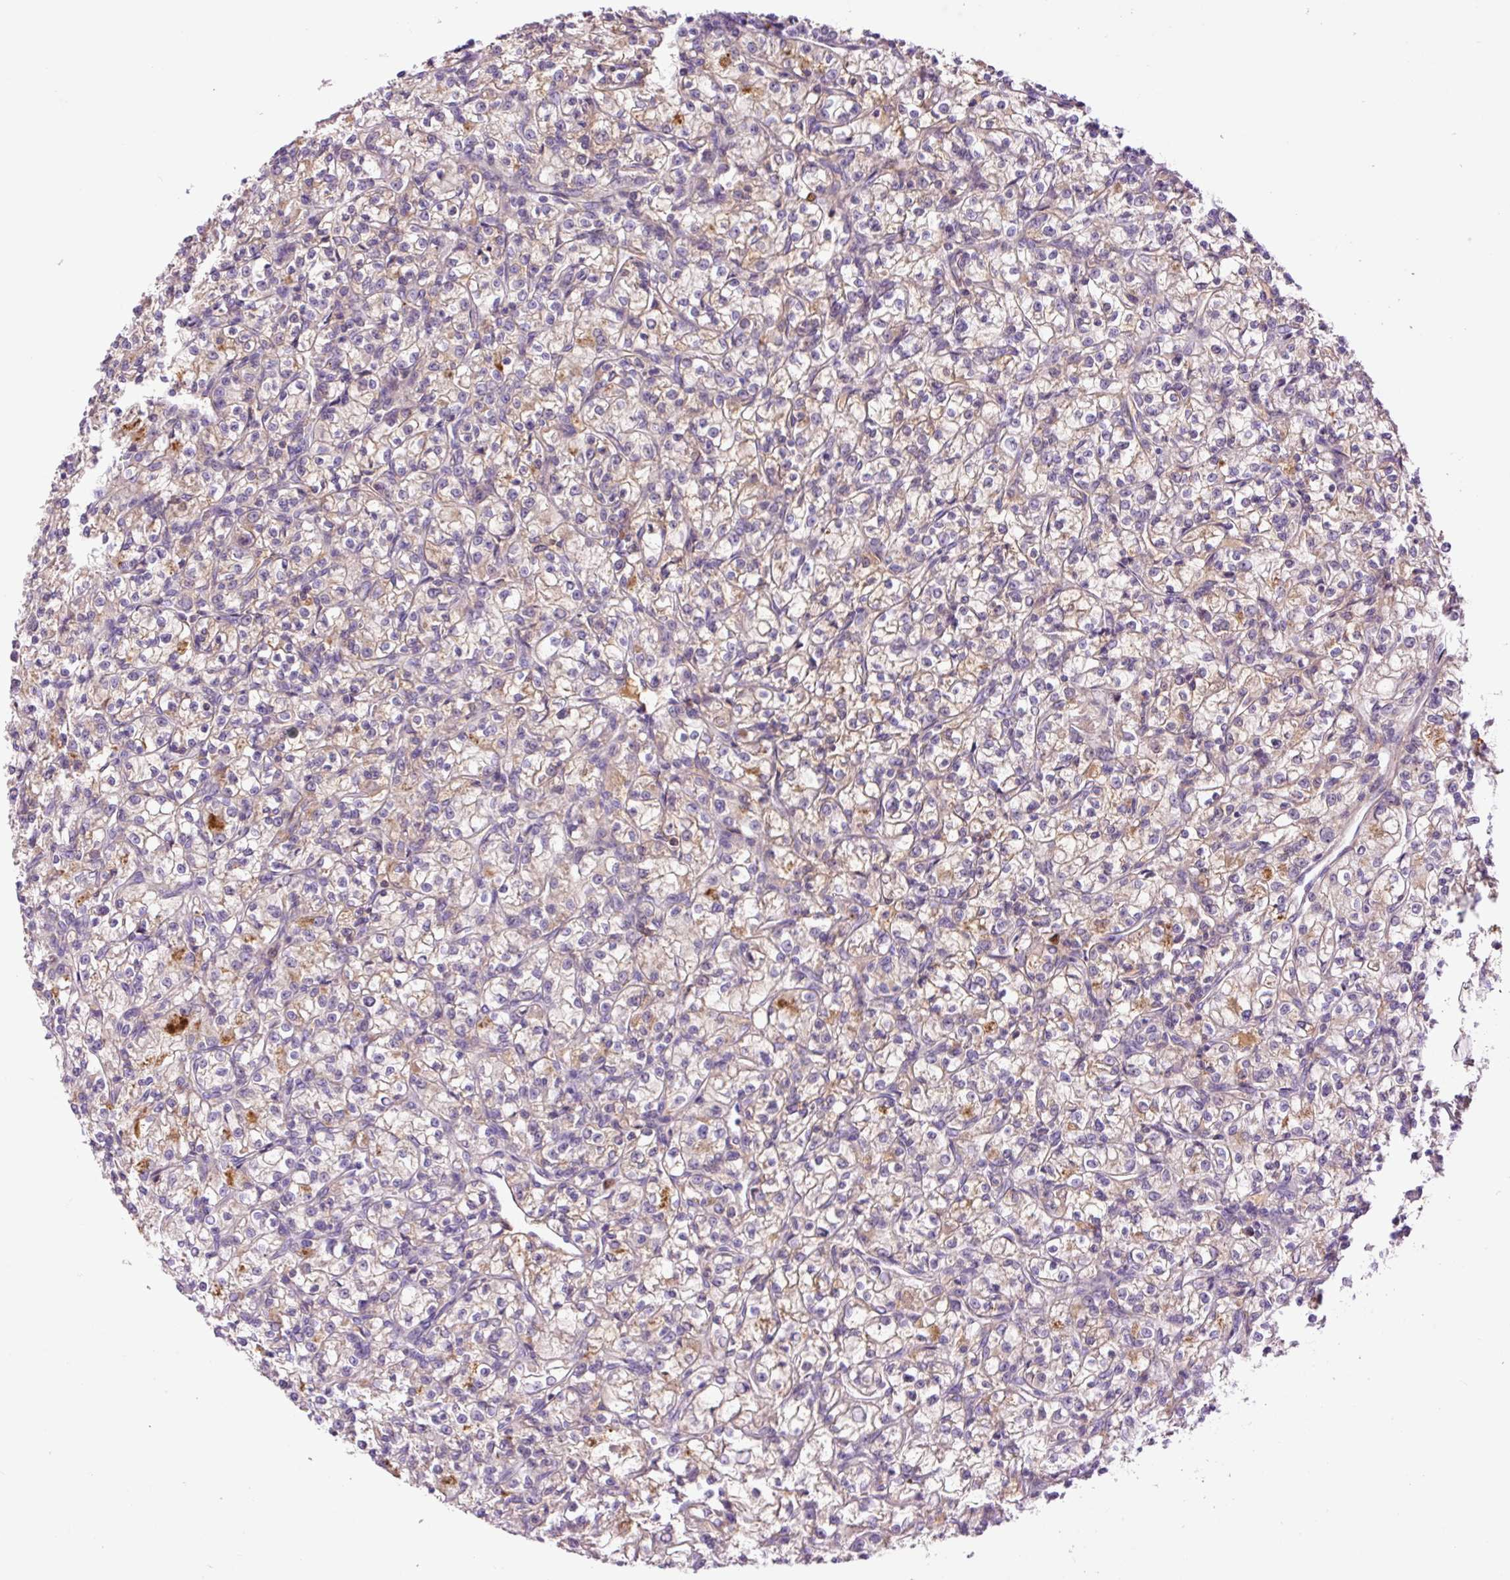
{"staining": {"intensity": "moderate", "quantity": "25%-75%", "location": "cytoplasmic/membranous"}, "tissue": "renal cancer", "cell_type": "Tumor cells", "image_type": "cancer", "snomed": [{"axis": "morphology", "description": "Adenocarcinoma, NOS"}, {"axis": "topography", "description": "Kidney"}], "caption": "Immunohistochemistry (IHC) photomicrograph of human adenocarcinoma (renal) stained for a protein (brown), which reveals medium levels of moderate cytoplasmic/membranous expression in about 25%-75% of tumor cells.", "gene": "DPPA4", "patient": {"sex": "female", "age": 59}}